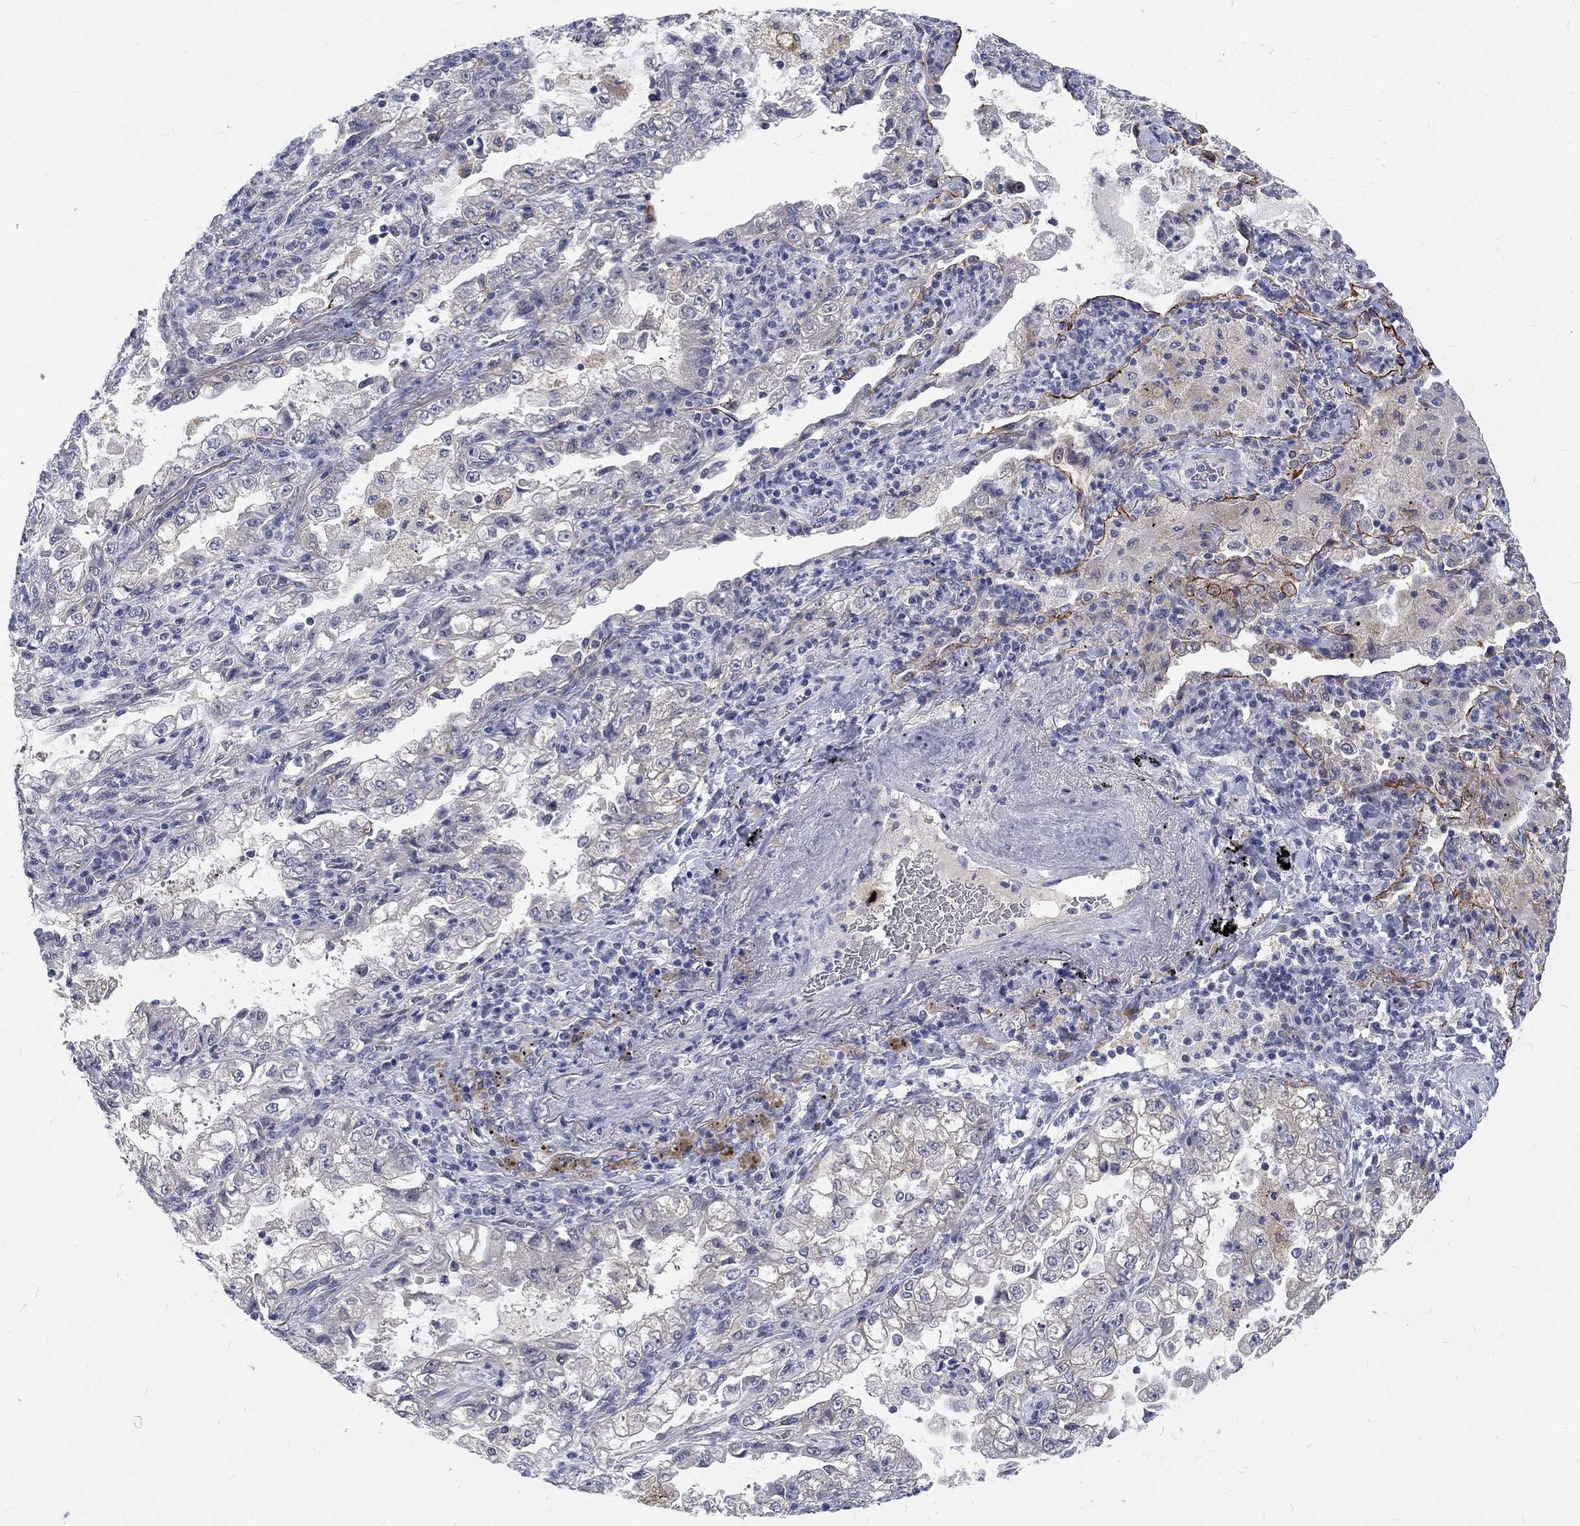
{"staining": {"intensity": "negative", "quantity": "none", "location": "none"}, "tissue": "lung cancer", "cell_type": "Tumor cells", "image_type": "cancer", "snomed": [{"axis": "morphology", "description": "Adenocarcinoma, NOS"}, {"axis": "topography", "description": "Lung"}], "caption": "IHC photomicrograph of lung adenocarcinoma stained for a protein (brown), which reveals no staining in tumor cells.", "gene": "PHKA1", "patient": {"sex": "female", "age": 73}}